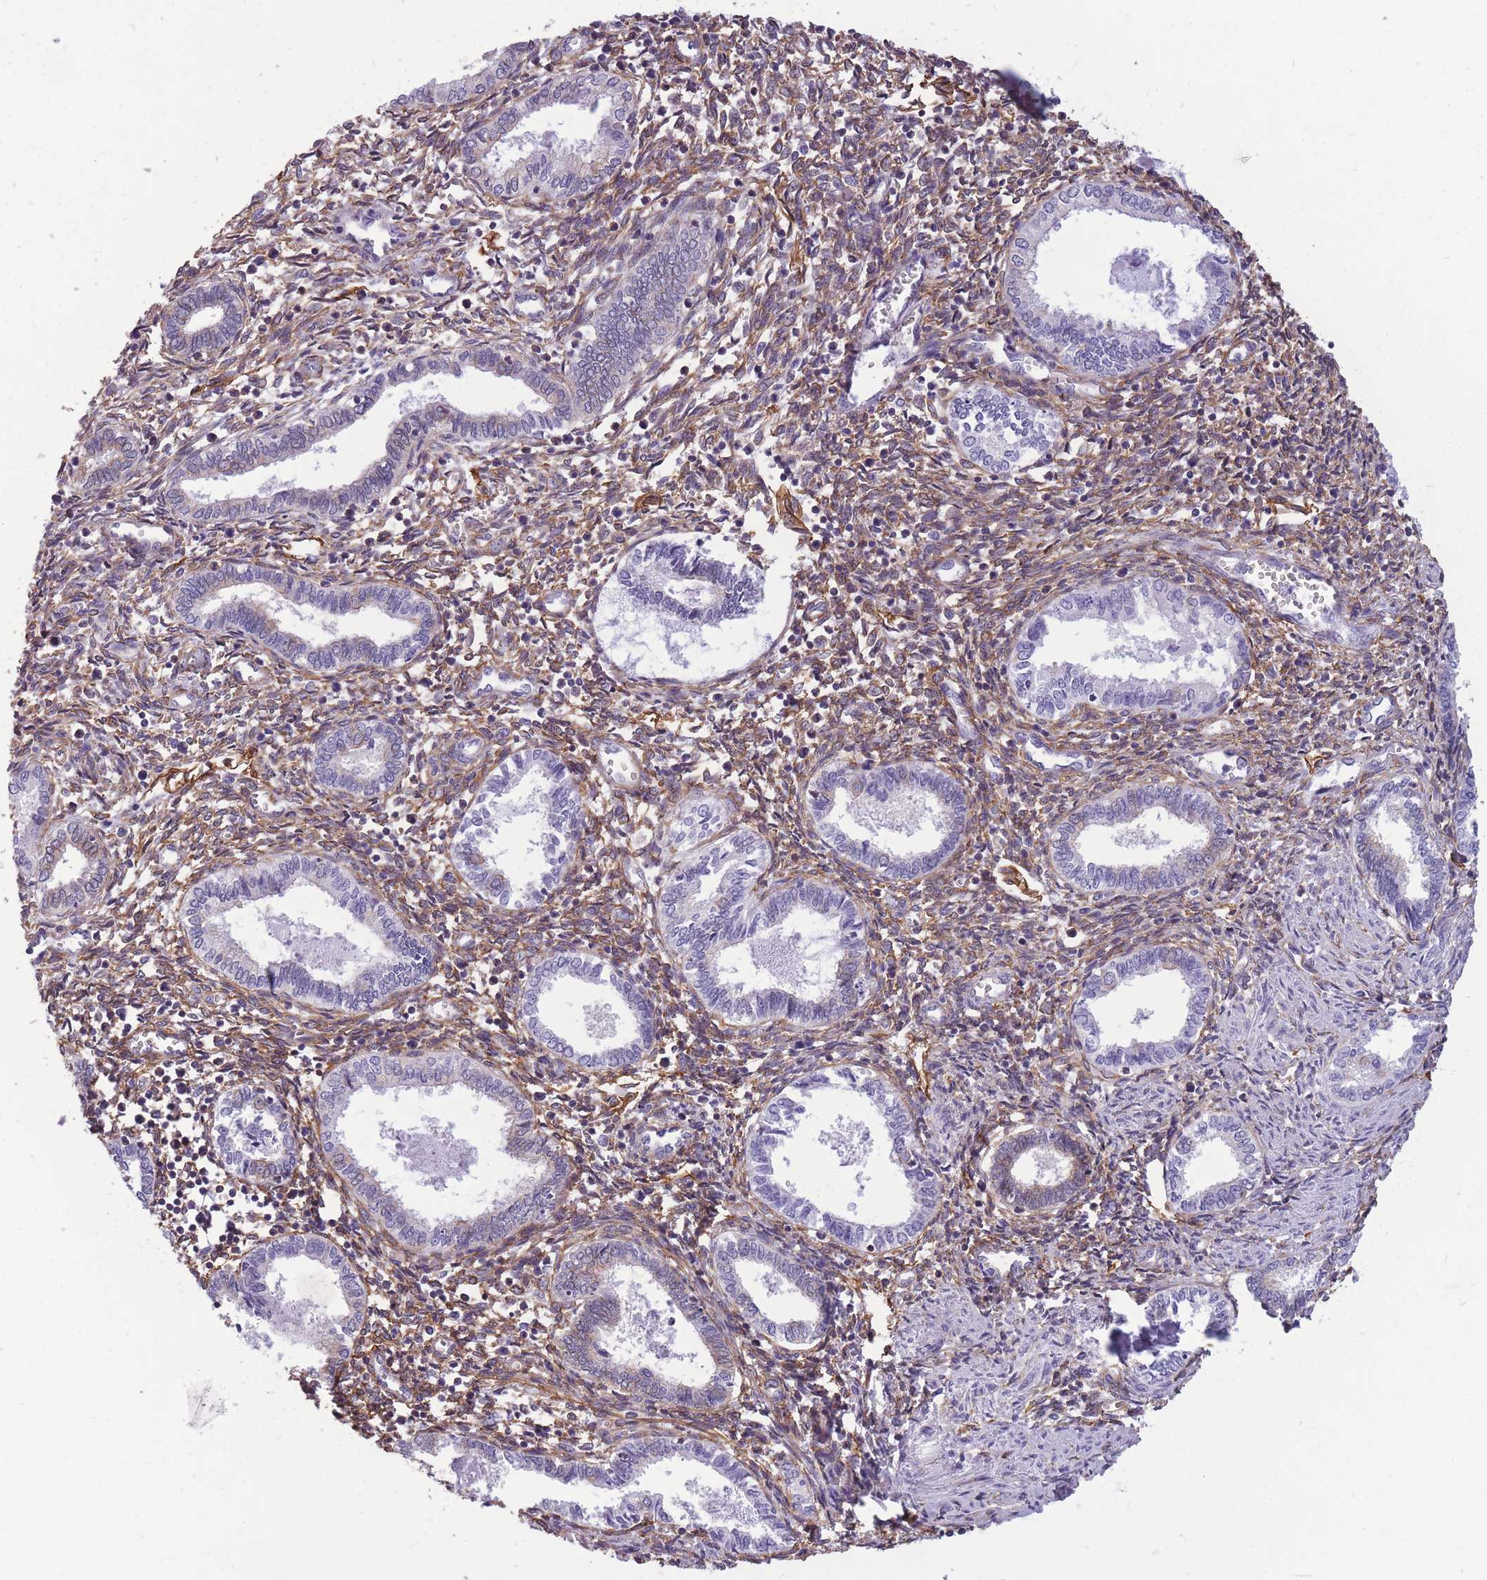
{"staining": {"intensity": "moderate", "quantity": ">75%", "location": "cytoplasmic/membranous"}, "tissue": "endometrium", "cell_type": "Cells in endometrial stroma", "image_type": "normal", "snomed": [{"axis": "morphology", "description": "Normal tissue, NOS"}, {"axis": "topography", "description": "Endometrium"}], "caption": "Protein staining shows moderate cytoplasmic/membranous staining in approximately >75% of cells in endometrial stroma in benign endometrium.", "gene": "ADD1", "patient": {"sex": "female", "age": 37}}